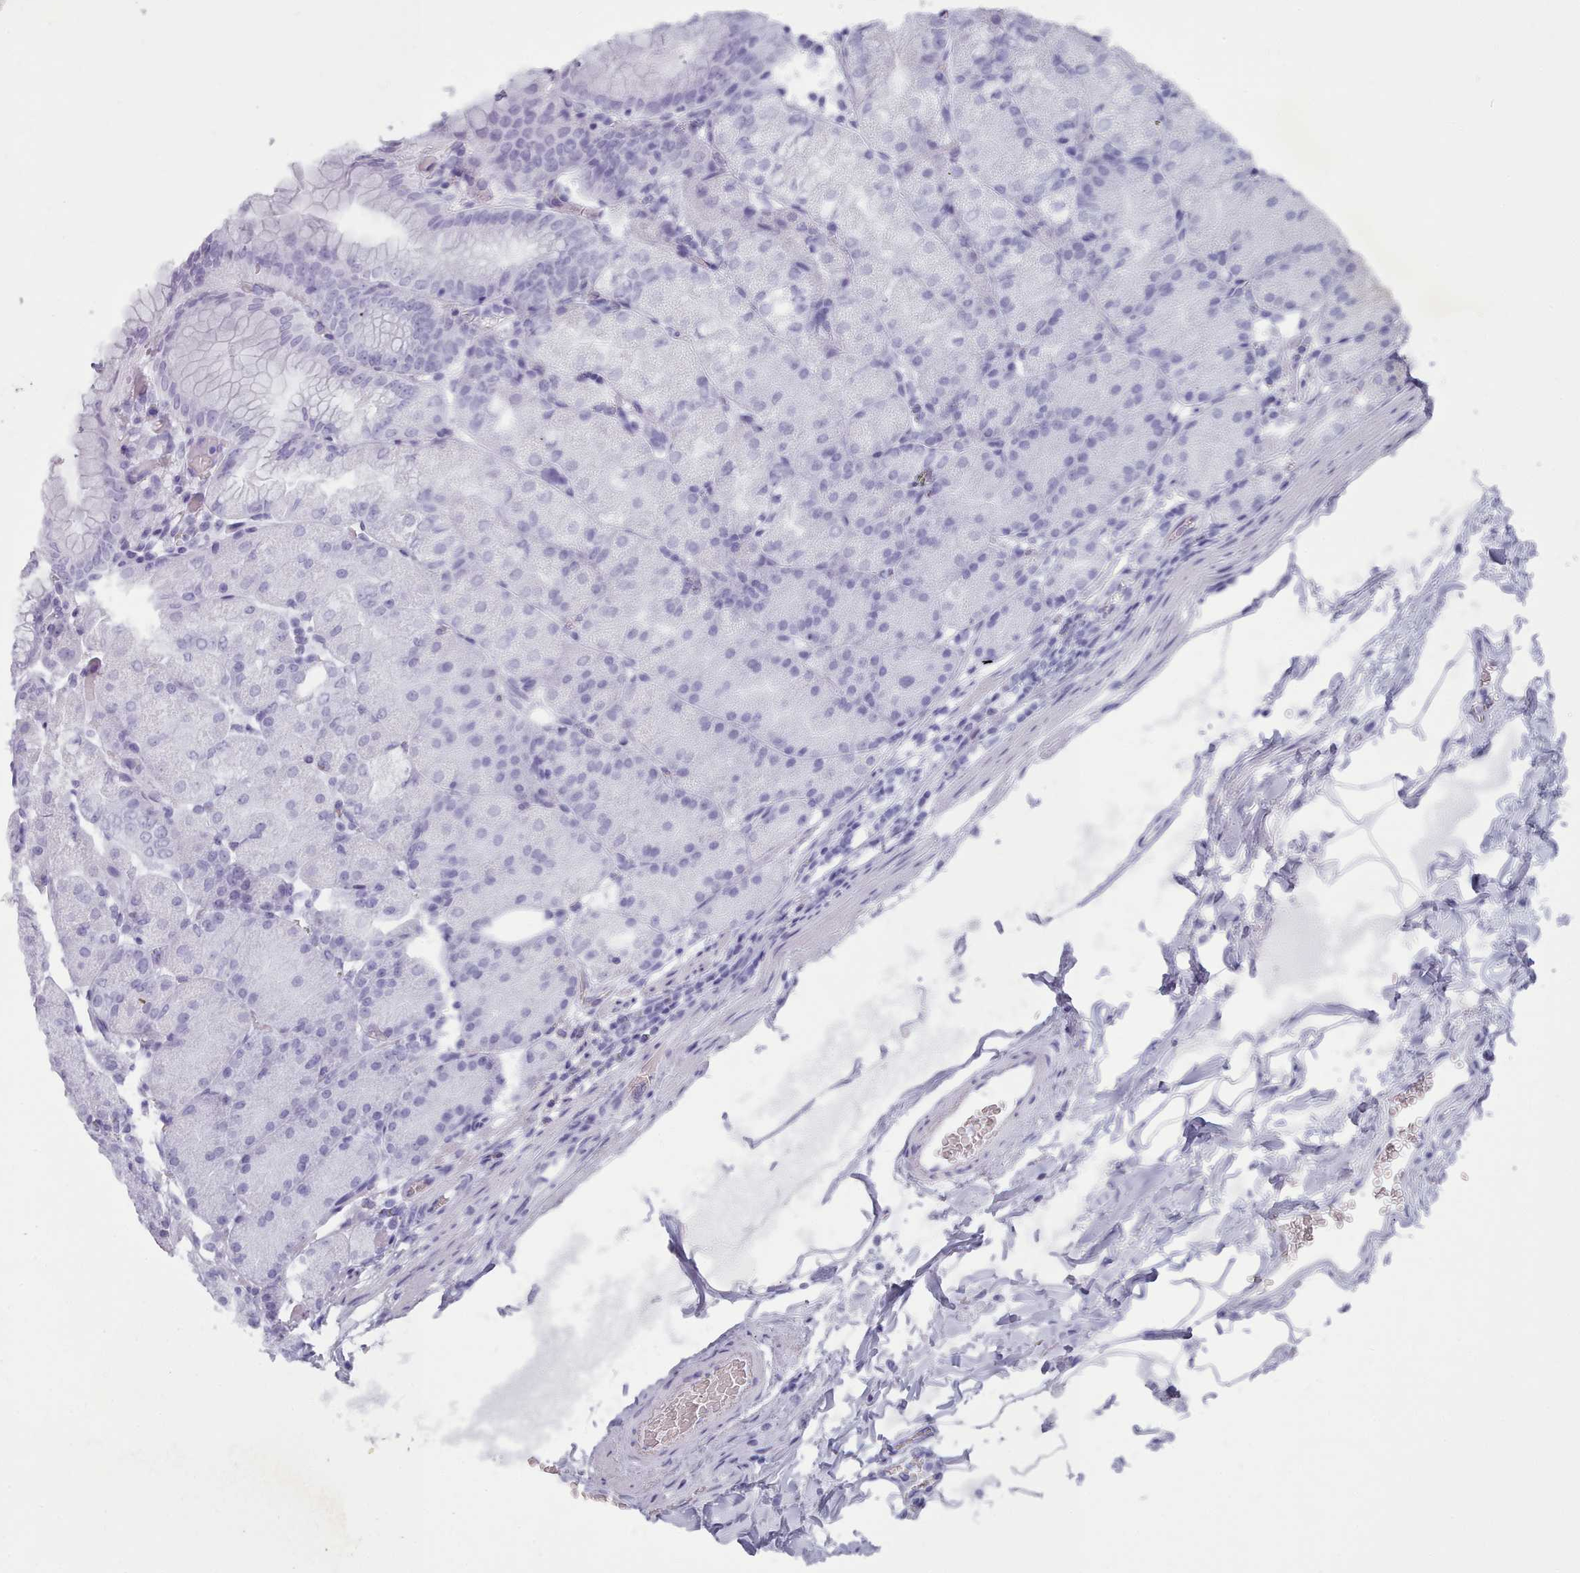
{"staining": {"intensity": "moderate", "quantity": "25%-75%", "location": "cytoplasmic/membranous"}, "tissue": "stomach", "cell_type": "Glandular cells", "image_type": "normal", "snomed": [{"axis": "morphology", "description": "Normal tissue, NOS"}, {"axis": "topography", "description": "Stomach, upper"}, {"axis": "topography", "description": "Stomach, lower"}], "caption": "Stomach stained with immunohistochemistry demonstrates moderate cytoplasmic/membranous positivity in approximately 25%-75% of glandular cells.", "gene": "THSD7B", "patient": {"sex": "male", "age": 62}}